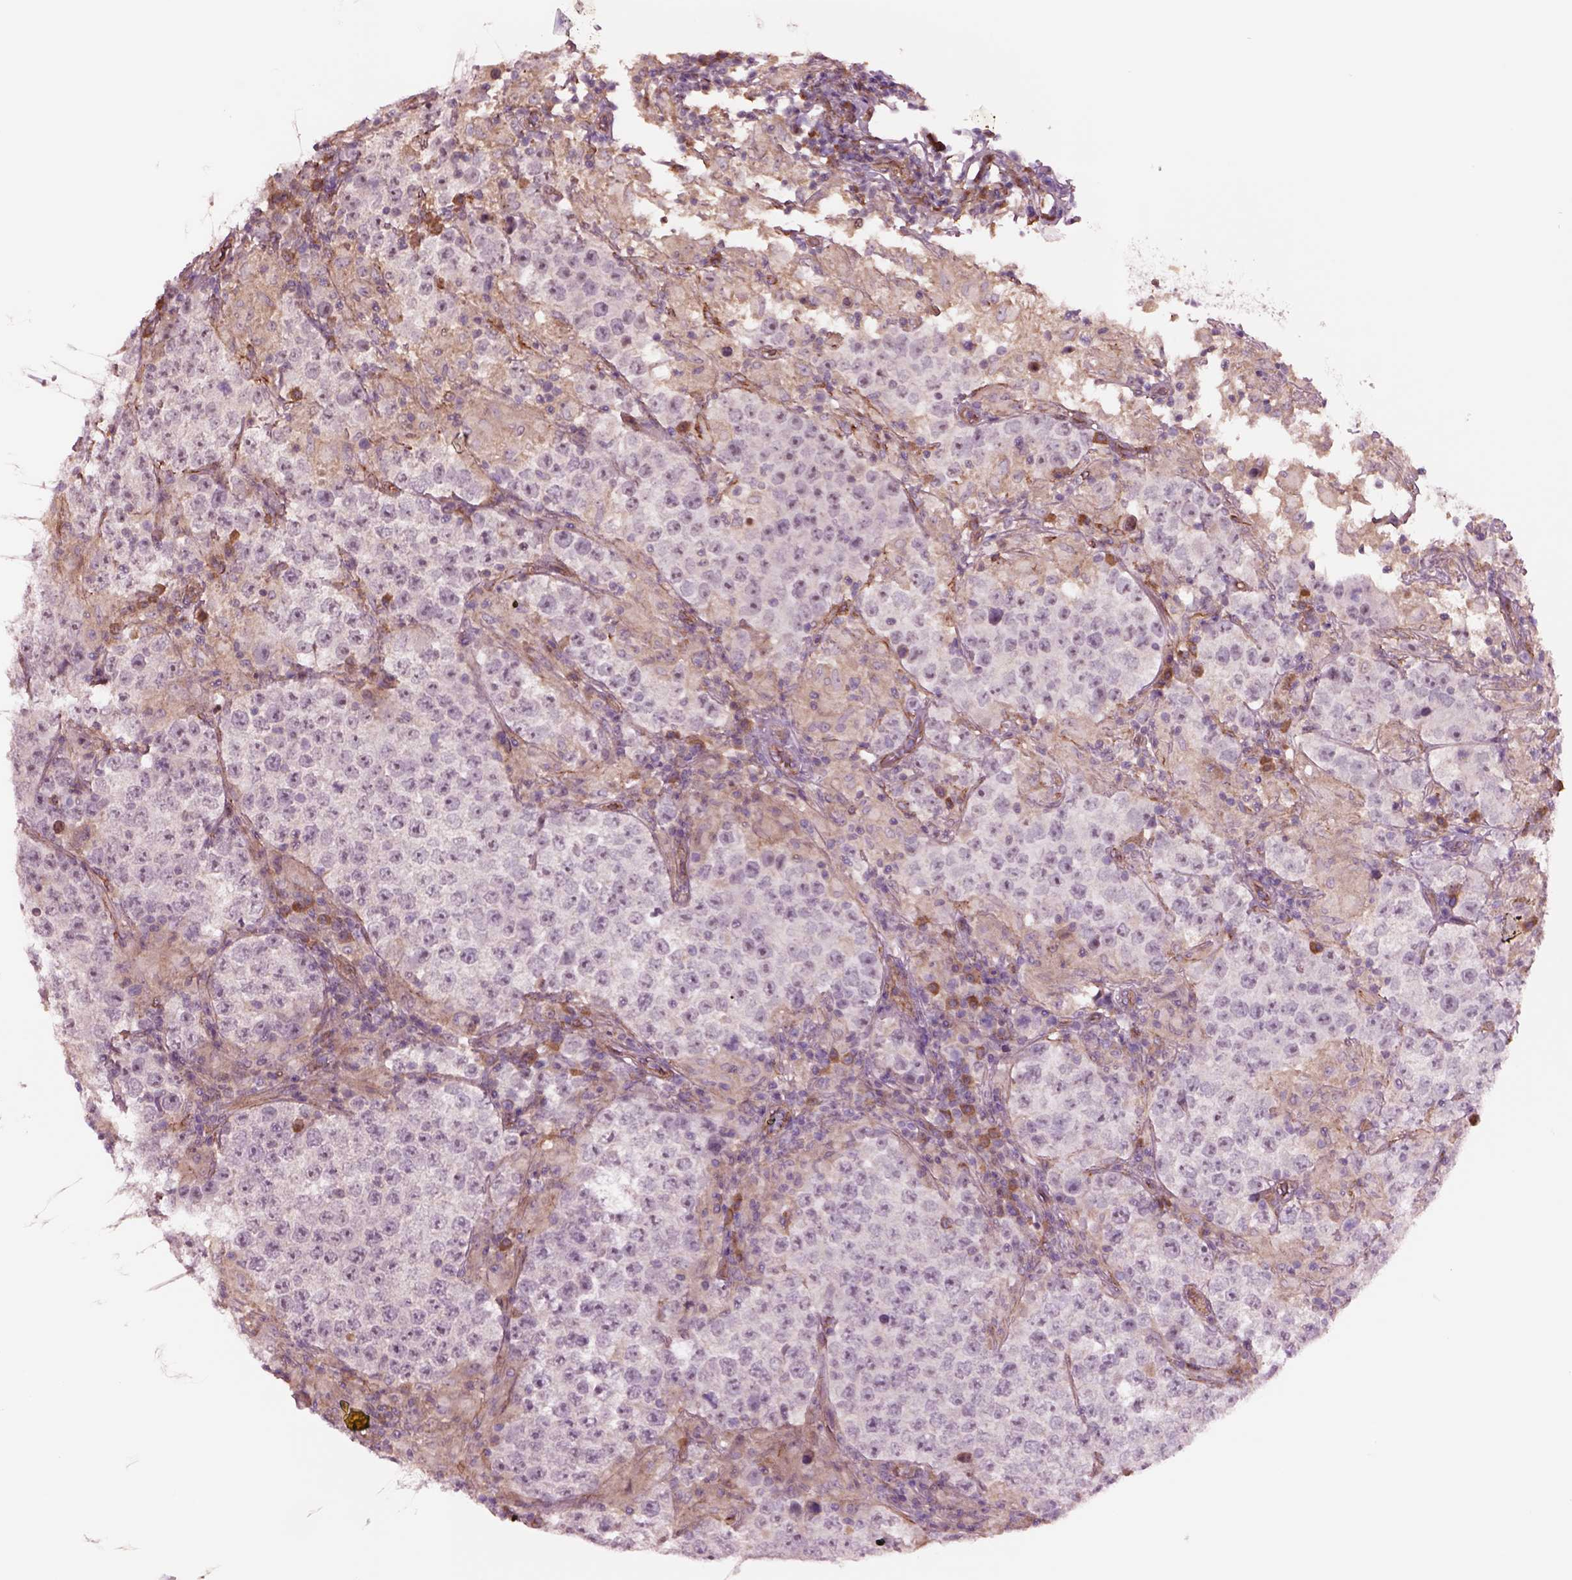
{"staining": {"intensity": "negative", "quantity": "none", "location": "none"}, "tissue": "testis cancer", "cell_type": "Tumor cells", "image_type": "cancer", "snomed": [{"axis": "morphology", "description": "Seminoma, NOS"}, {"axis": "morphology", "description": "Carcinoma, Embryonal, NOS"}, {"axis": "topography", "description": "Testis"}], "caption": "DAB immunohistochemical staining of testis cancer displays no significant staining in tumor cells.", "gene": "HTR1B", "patient": {"sex": "male", "age": 41}}